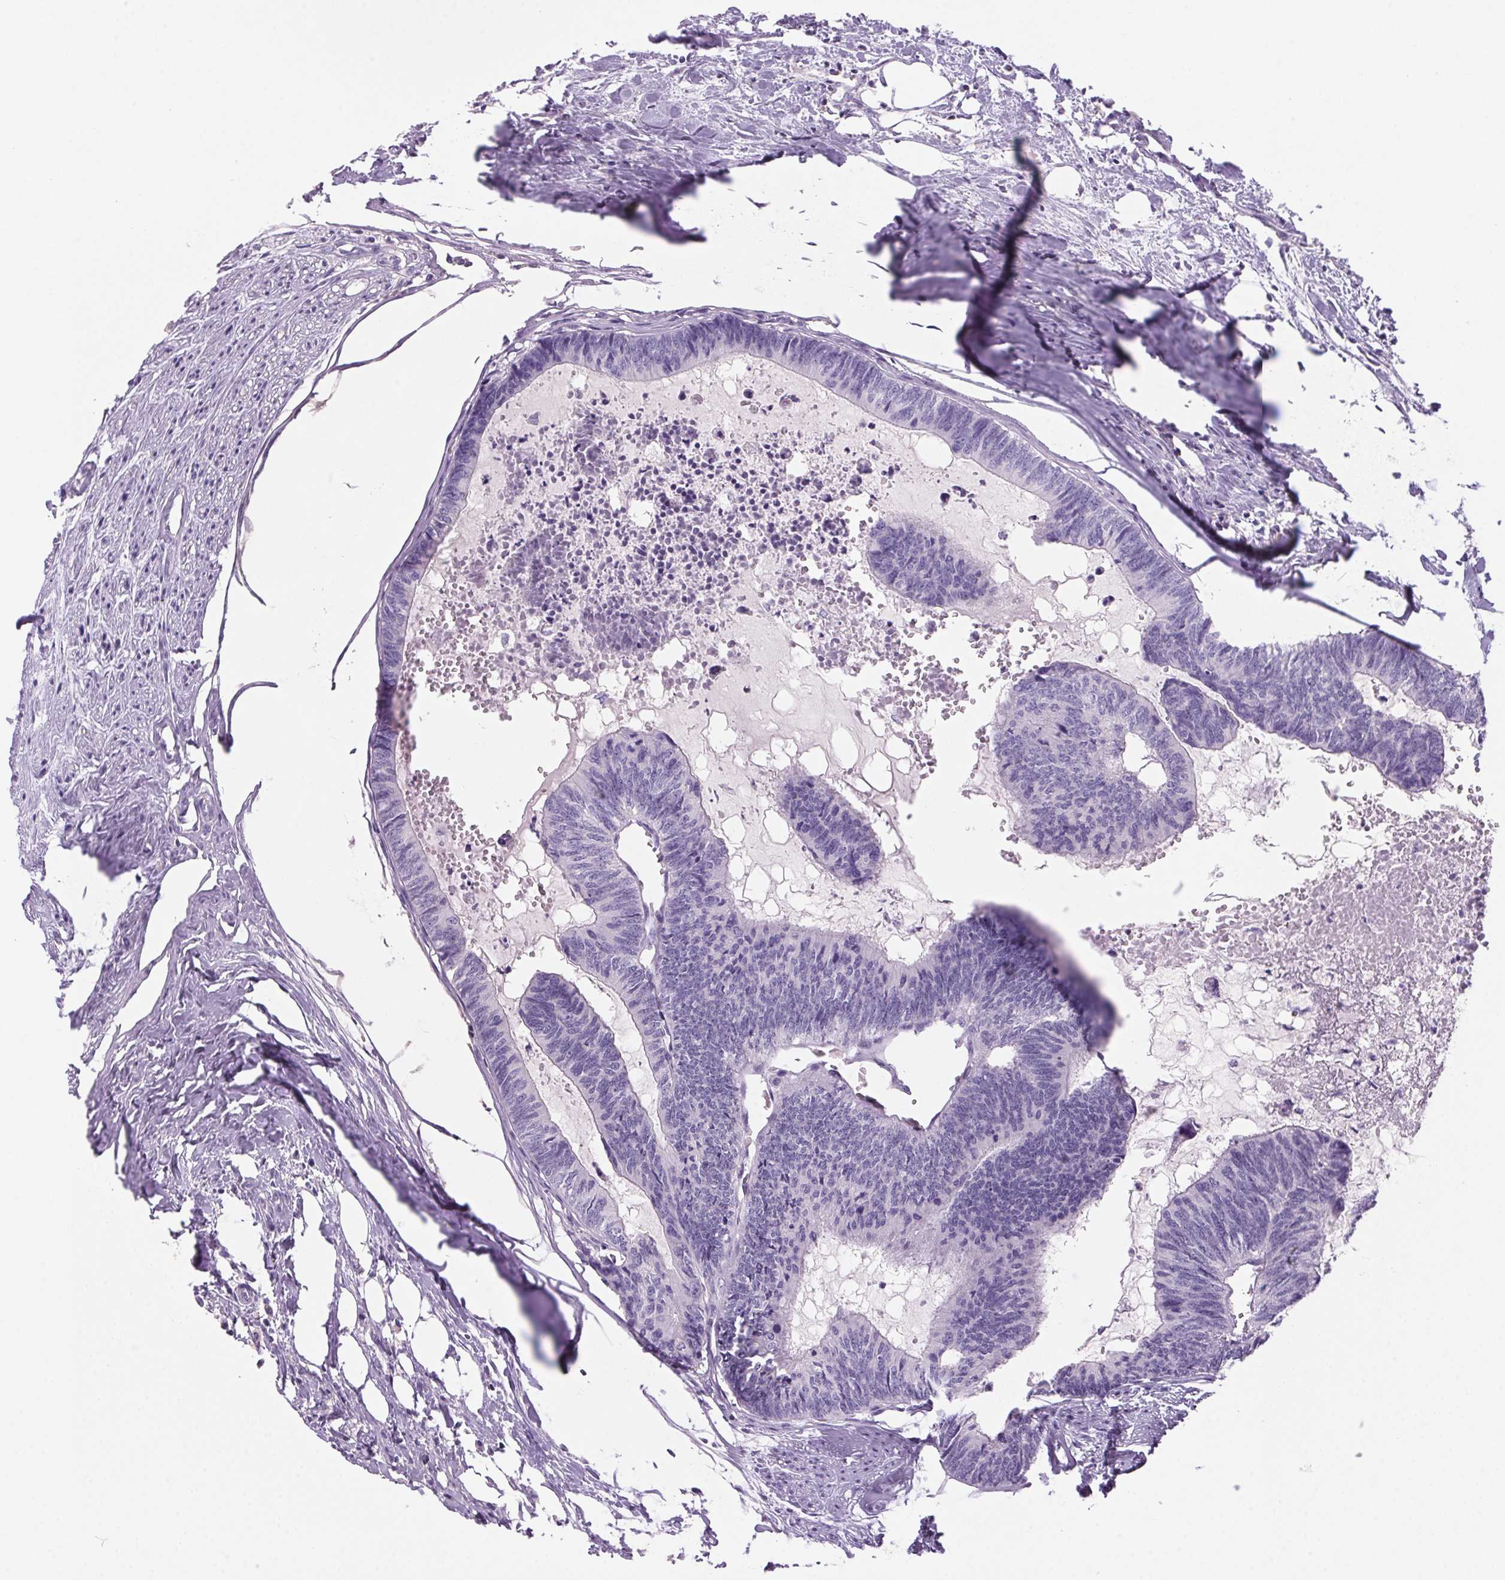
{"staining": {"intensity": "negative", "quantity": "none", "location": "none"}, "tissue": "colorectal cancer", "cell_type": "Tumor cells", "image_type": "cancer", "snomed": [{"axis": "morphology", "description": "Adenocarcinoma, NOS"}, {"axis": "topography", "description": "Colon"}, {"axis": "topography", "description": "Rectum"}], "caption": "This is an immunohistochemistry histopathology image of colorectal adenocarcinoma. There is no positivity in tumor cells.", "gene": "S100A2", "patient": {"sex": "male", "age": 57}}